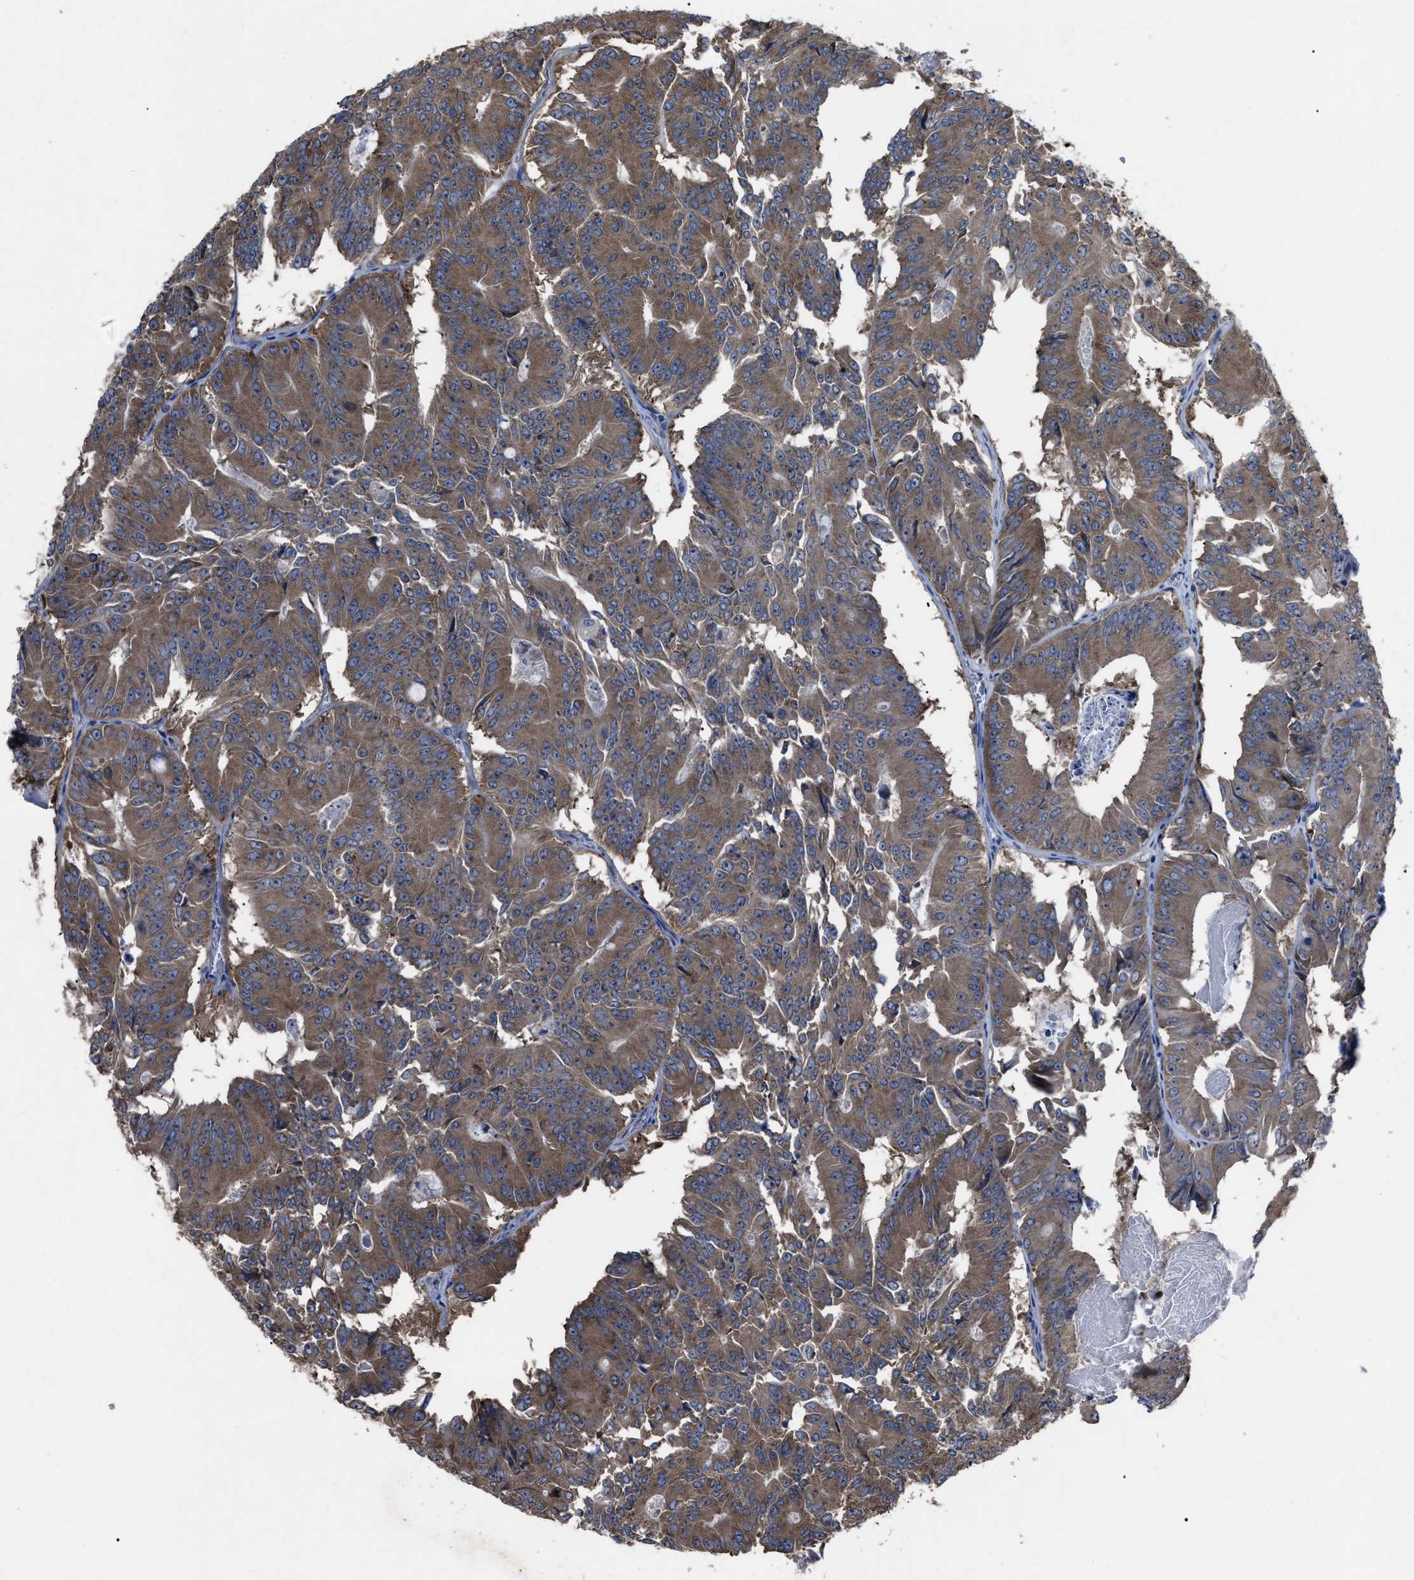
{"staining": {"intensity": "moderate", "quantity": ">75%", "location": "cytoplasmic/membranous"}, "tissue": "colorectal cancer", "cell_type": "Tumor cells", "image_type": "cancer", "snomed": [{"axis": "morphology", "description": "Adenocarcinoma, NOS"}, {"axis": "topography", "description": "Colon"}], "caption": "Colorectal adenocarcinoma was stained to show a protein in brown. There is medium levels of moderate cytoplasmic/membranous positivity in approximately >75% of tumor cells.", "gene": "UPF1", "patient": {"sex": "male", "age": 87}}